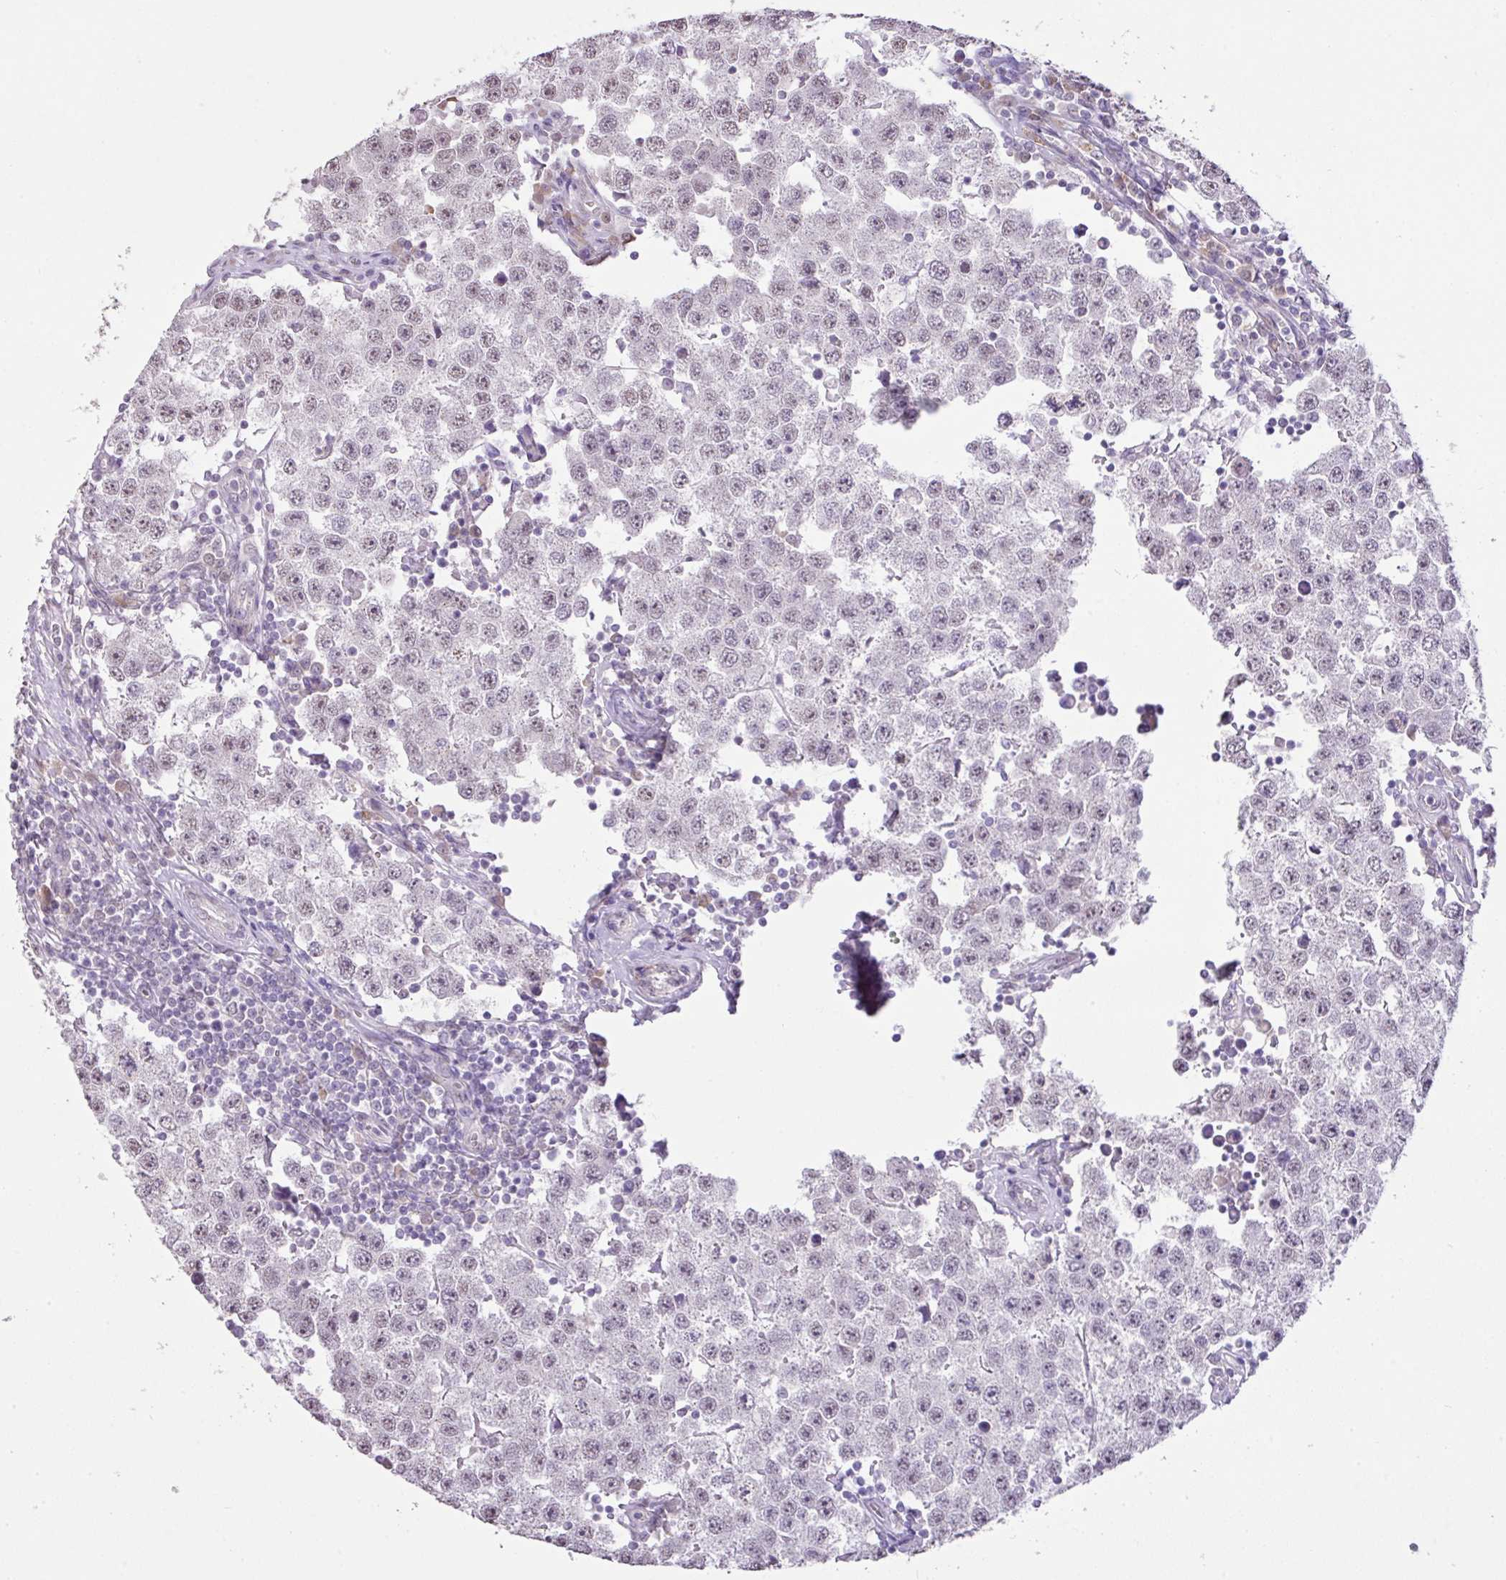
{"staining": {"intensity": "weak", "quantity": "<25%", "location": "nuclear"}, "tissue": "testis cancer", "cell_type": "Tumor cells", "image_type": "cancer", "snomed": [{"axis": "morphology", "description": "Seminoma, NOS"}, {"axis": "topography", "description": "Testis"}], "caption": "The photomicrograph exhibits no staining of tumor cells in seminoma (testis).", "gene": "DIP2A", "patient": {"sex": "male", "age": 34}}